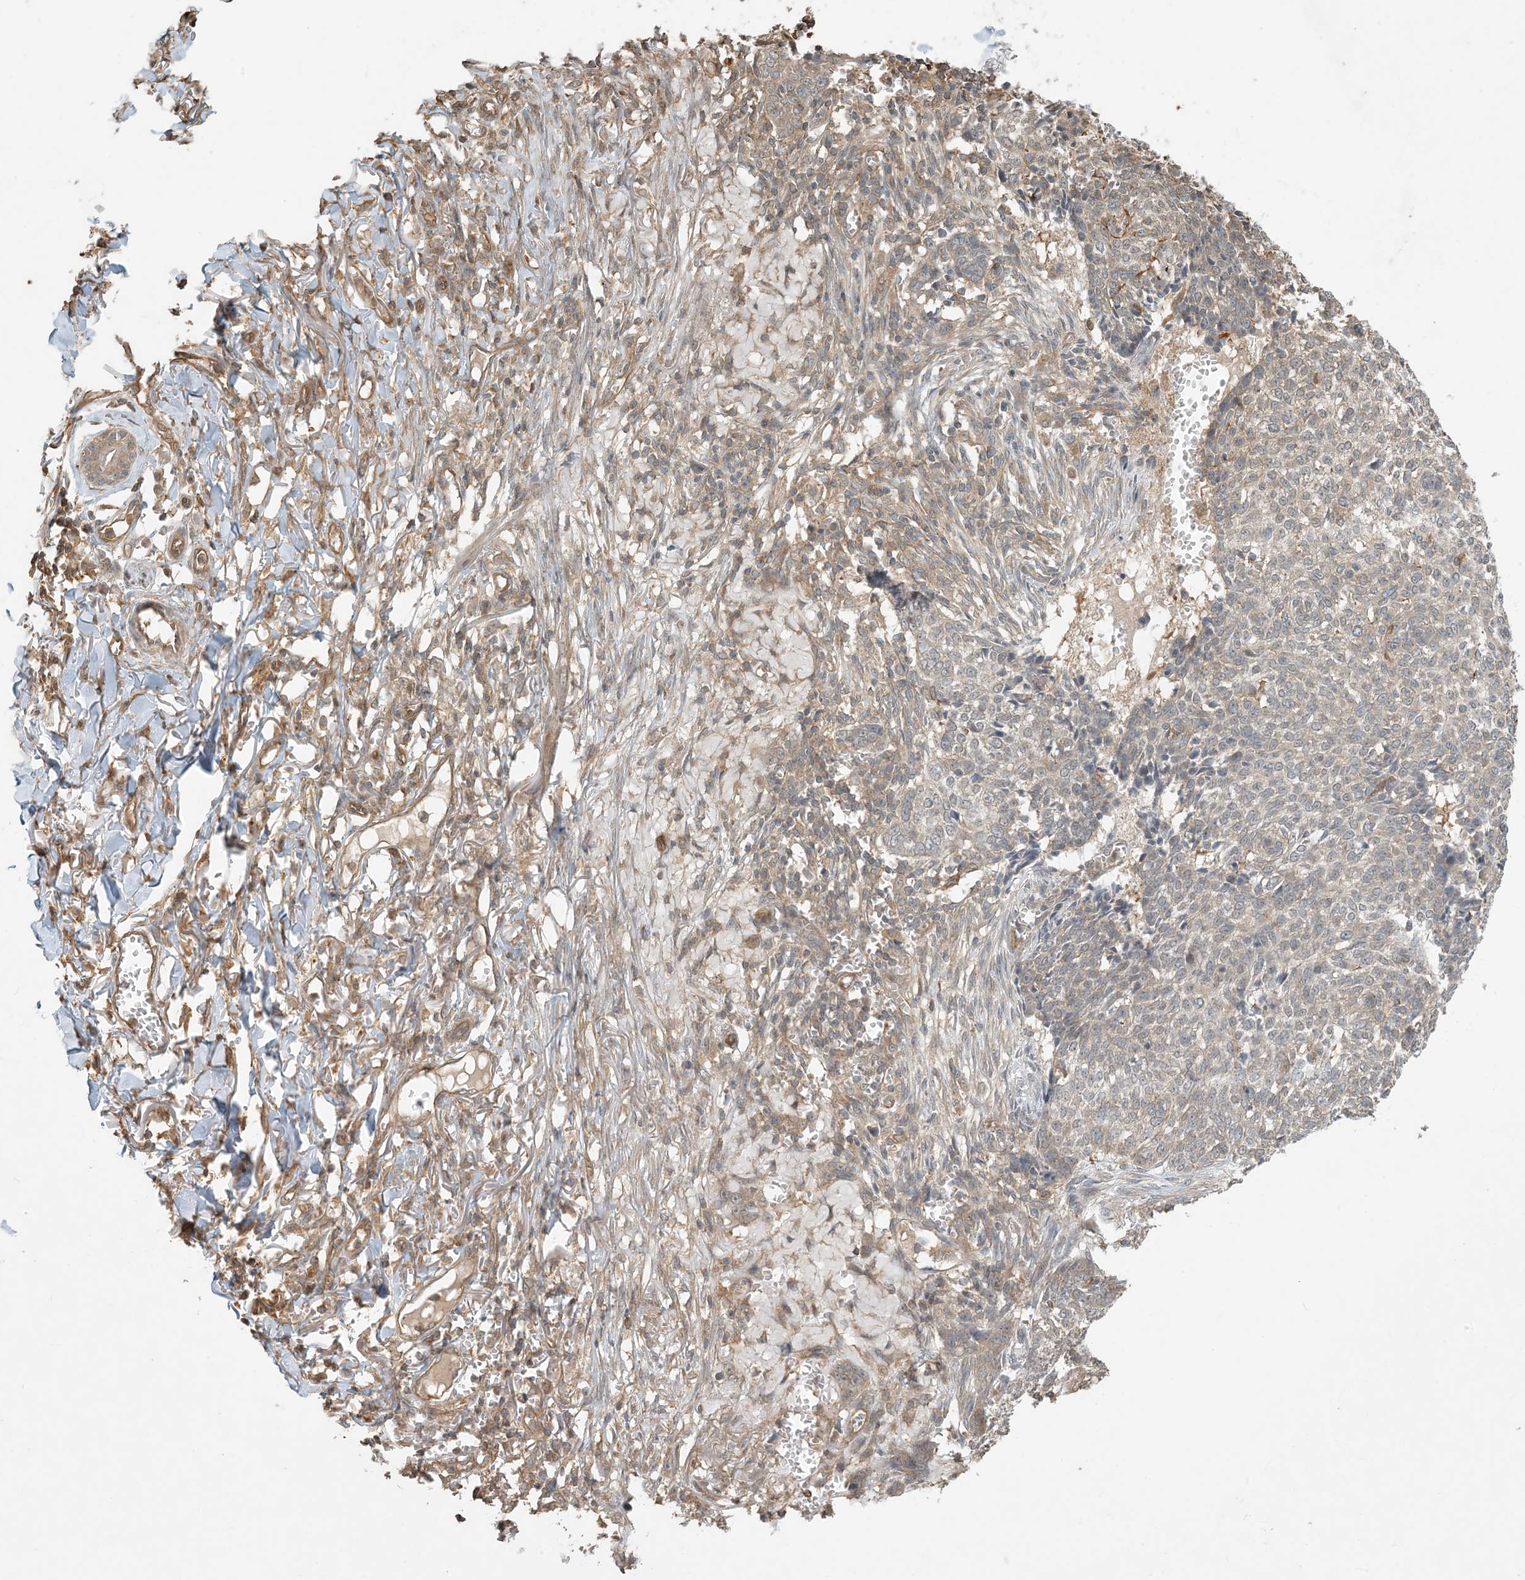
{"staining": {"intensity": "weak", "quantity": "<25%", "location": "cytoplasmic/membranous"}, "tissue": "skin cancer", "cell_type": "Tumor cells", "image_type": "cancer", "snomed": [{"axis": "morphology", "description": "Basal cell carcinoma"}, {"axis": "topography", "description": "Skin"}], "caption": "Tumor cells are negative for protein expression in human skin cancer (basal cell carcinoma).", "gene": "OBI1", "patient": {"sex": "male", "age": 85}}